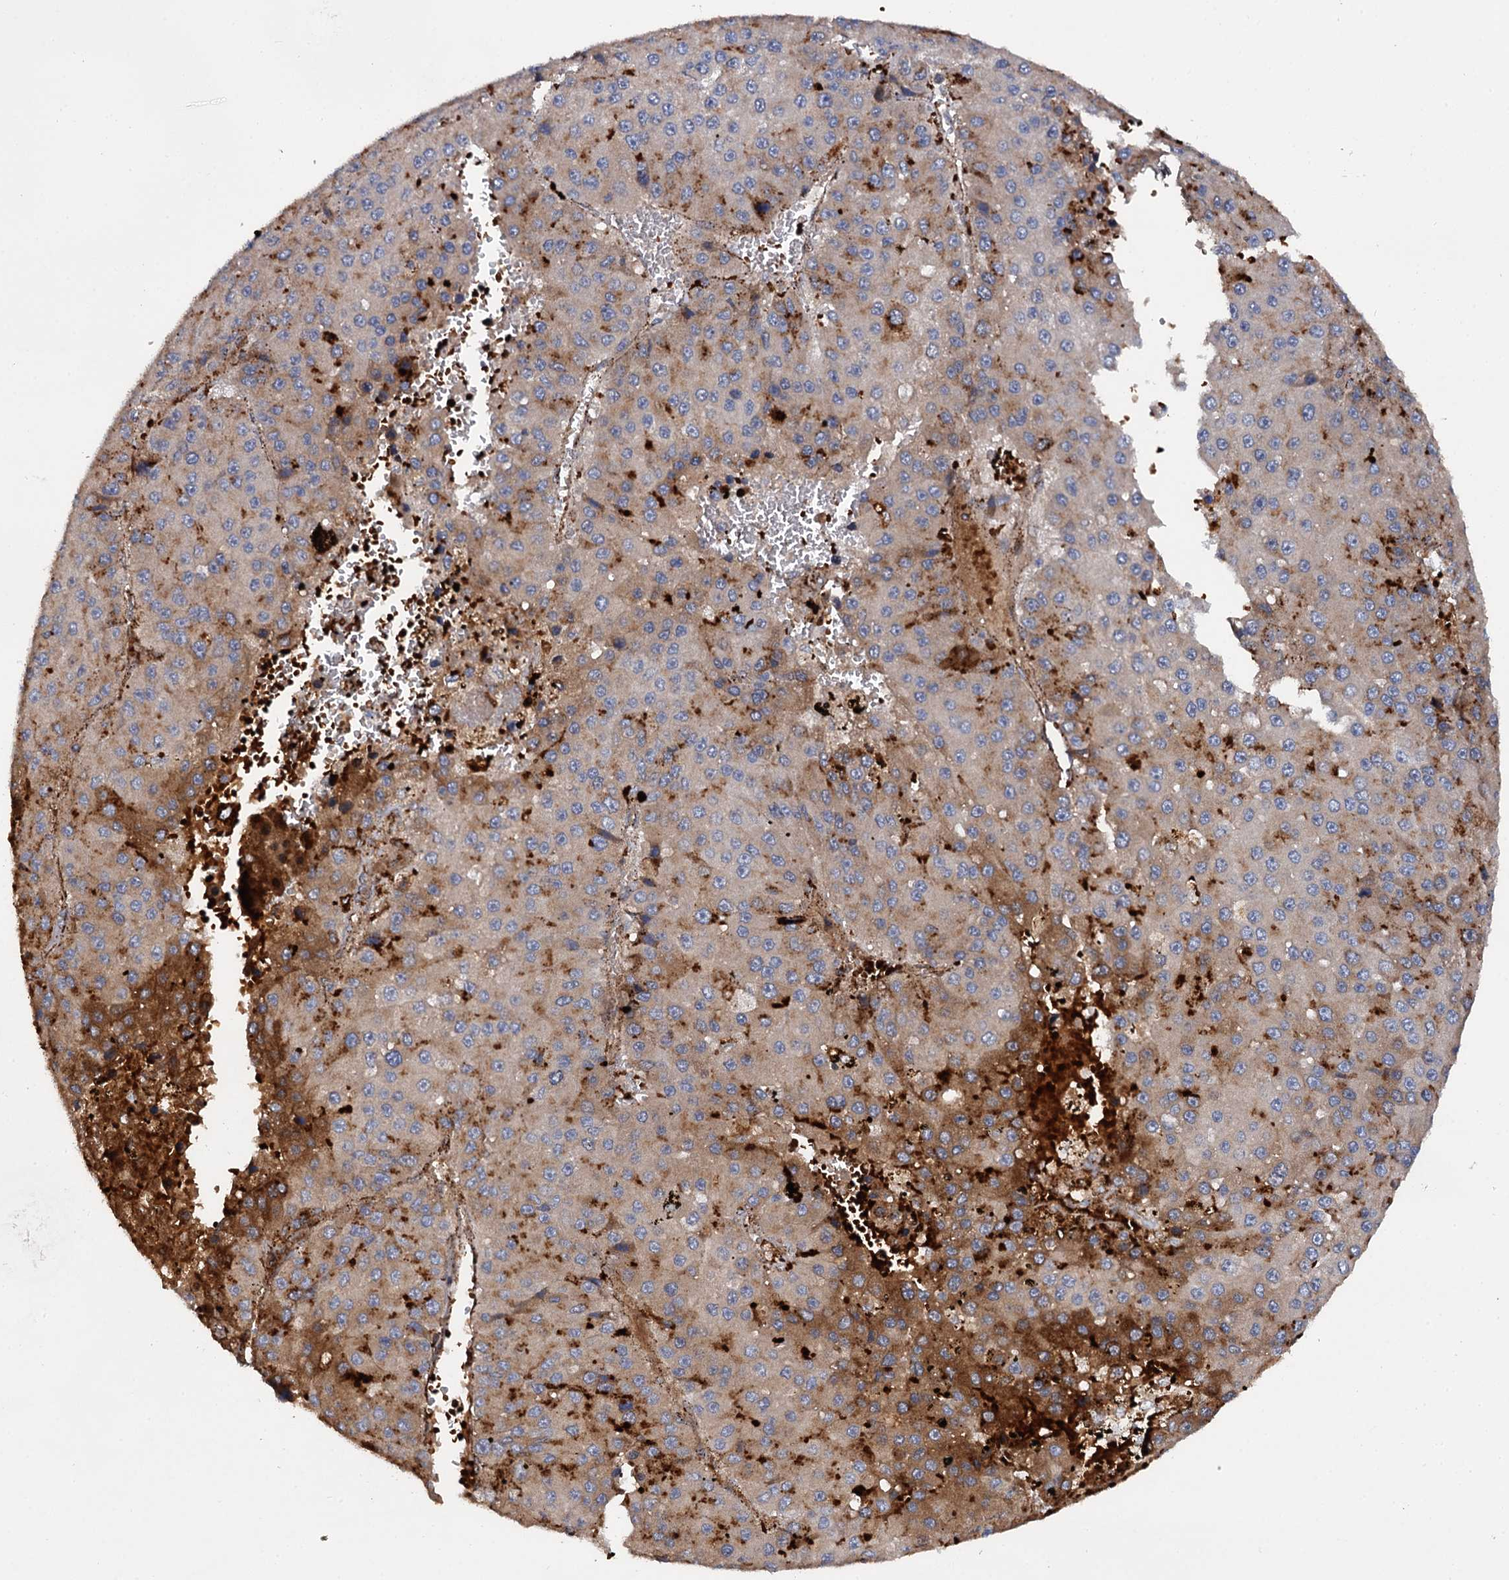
{"staining": {"intensity": "strong", "quantity": "<25%", "location": "cytoplasmic/membranous"}, "tissue": "liver cancer", "cell_type": "Tumor cells", "image_type": "cancer", "snomed": [{"axis": "morphology", "description": "Carcinoma, Hepatocellular, NOS"}, {"axis": "topography", "description": "Liver"}], "caption": "Protein staining exhibits strong cytoplasmic/membranous expression in approximately <25% of tumor cells in liver hepatocellular carcinoma.", "gene": "GBA1", "patient": {"sex": "female", "age": 73}}